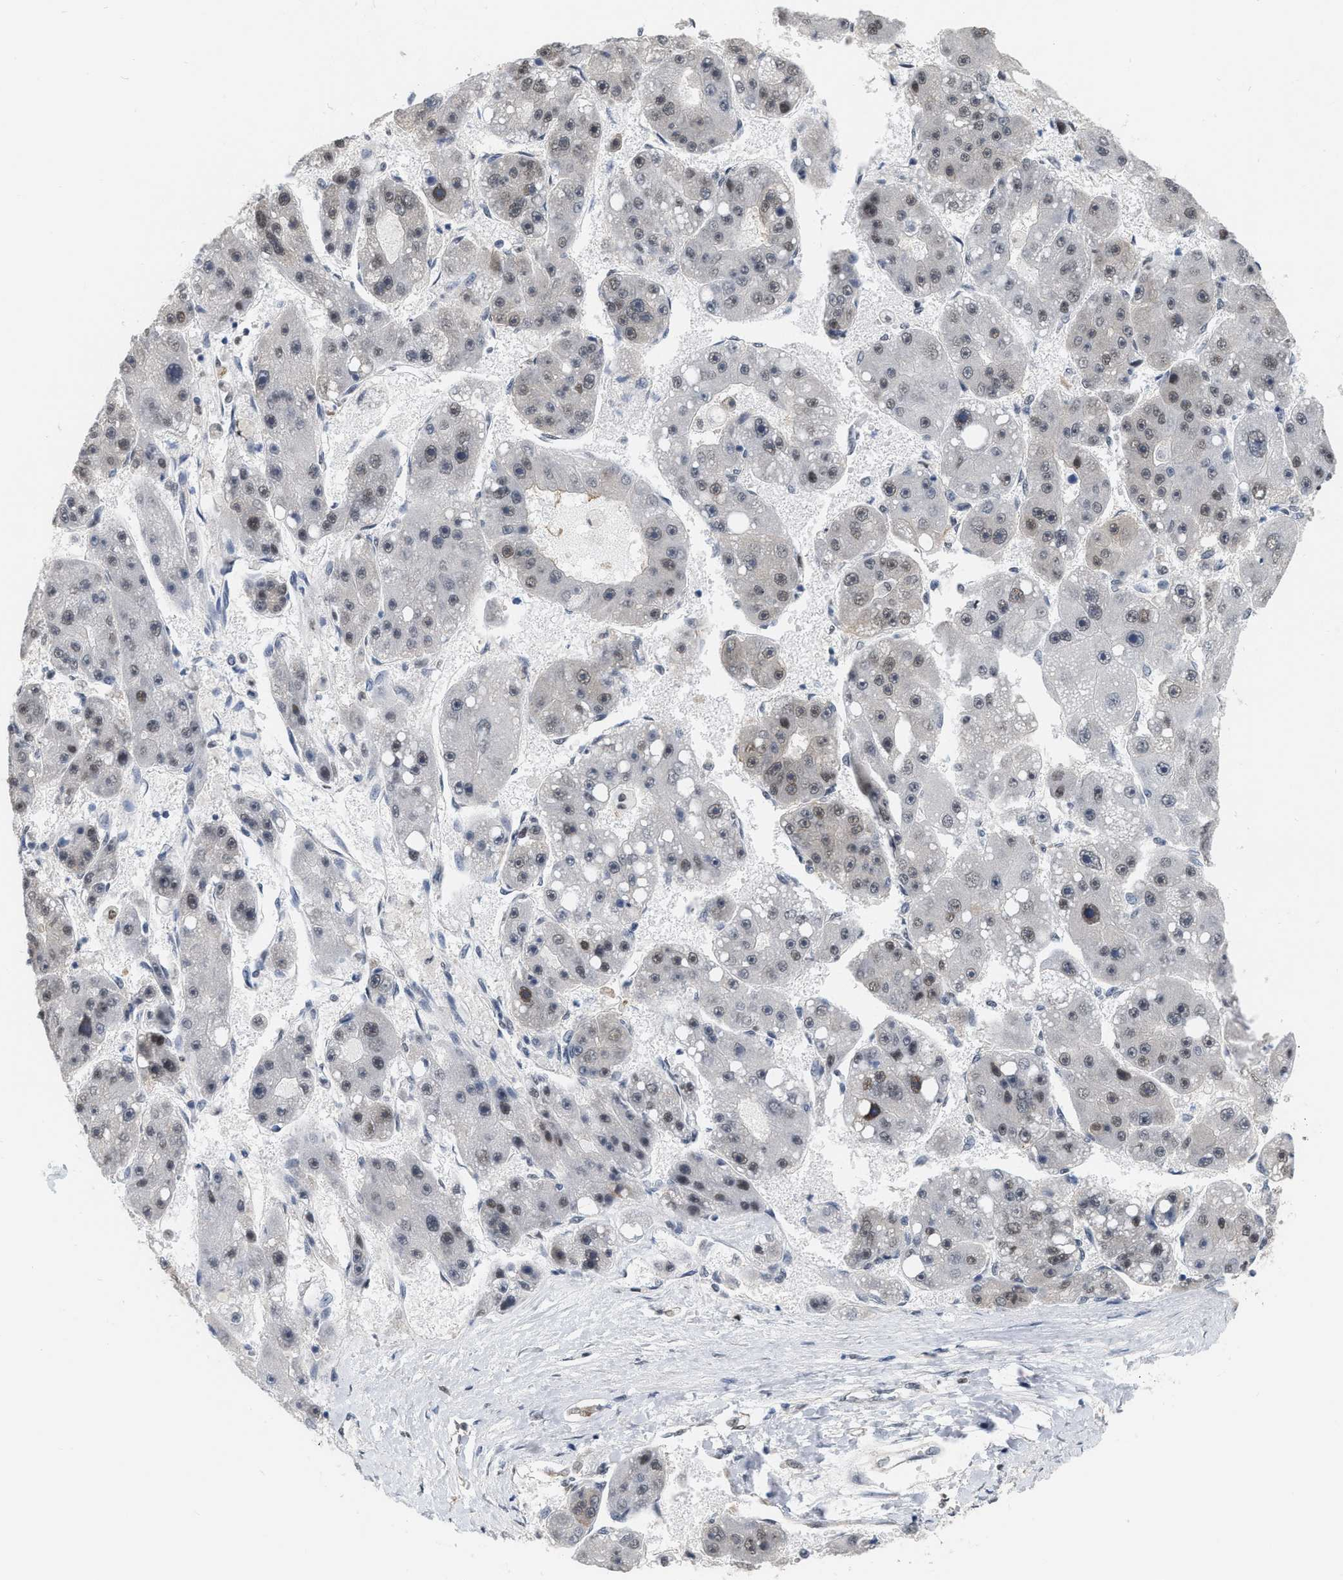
{"staining": {"intensity": "weak", "quantity": "25%-75%", "location": "nuclear"}, "tissue": "liver cancer", "cell_type": "Tumor cells", "image_type": "cancer", "snomed": [{"axis": "morphology", "description": "Carcinoma, Hepatocellular, NOS"}, {"axis": "topography", "description": "Liver"}], "caption": "Immunohistochemistry image of human hepatocellular carcinoma (liver) stained for a protein (brown), which displays low levels of weak nuclear expression in approximately 25%-75% of tumor cells.", "gene": "RUVBL1", "patient": {"sex": "female", "age": 61}}